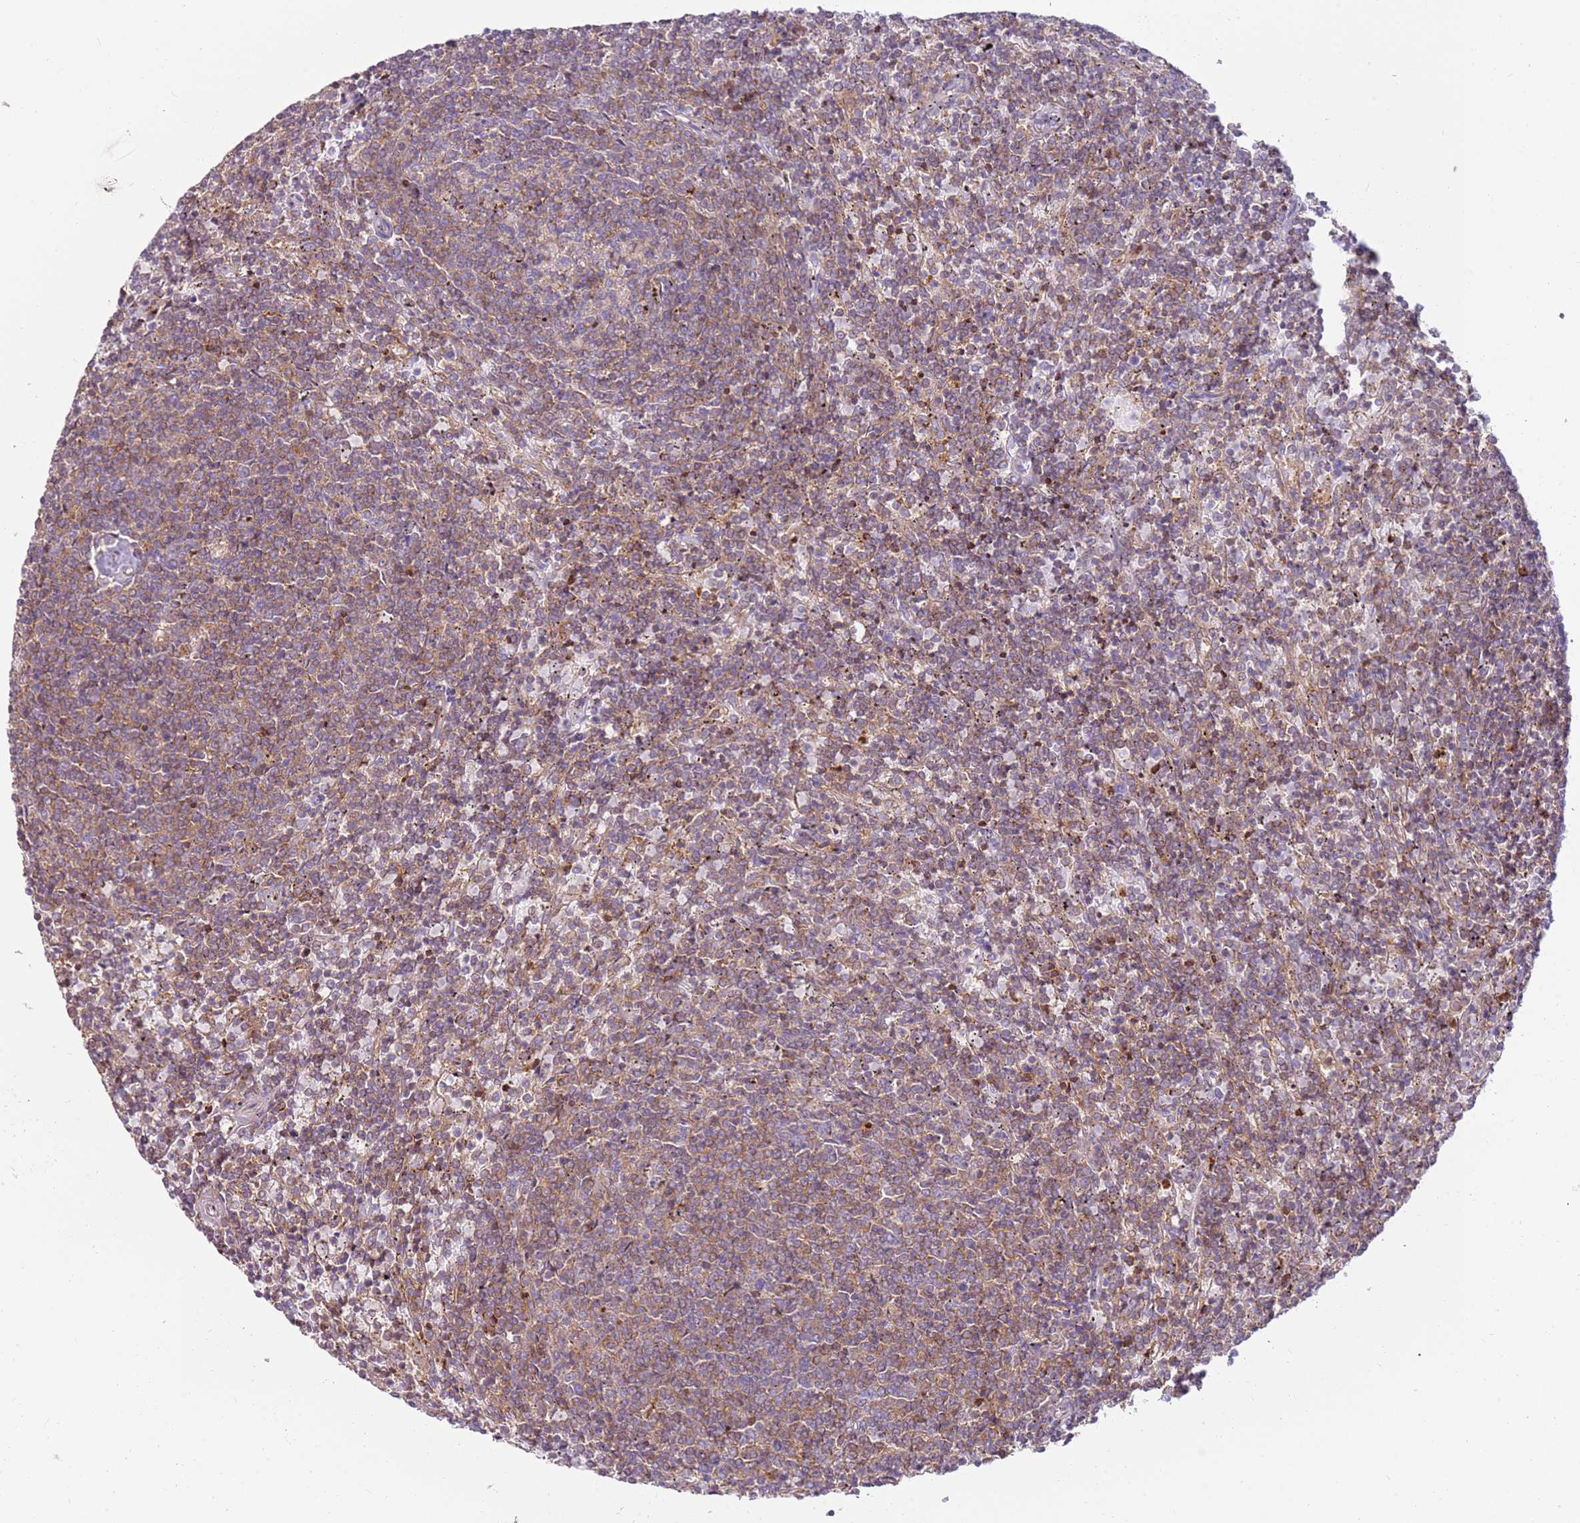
{"staining": {"intensity": "weak", "quantity": "25%-75%", "location": "cytoplasmic/membranous"}, "tissue": "lymphoma", "cell_type": "Tumor cells", "image_type": "cancer", "snomed": [{"axis": "morphology", "description": "Malignant lymphoma, non-Hodgkin's type, Low grade"}, {"axis": "topography", "description": "Spleen"}], "caption": "Immunohistochemistry photomicrograph of low-grade malignant lymphoma, non-Hodgkin's type stained for a protein (brown), which displays low levels of weak cytoplasmic/membranous positivity in approximately 25%-75% of tumor cells.", "gene": "FPR1", "patient": {"sex": "female", "age": 50}}